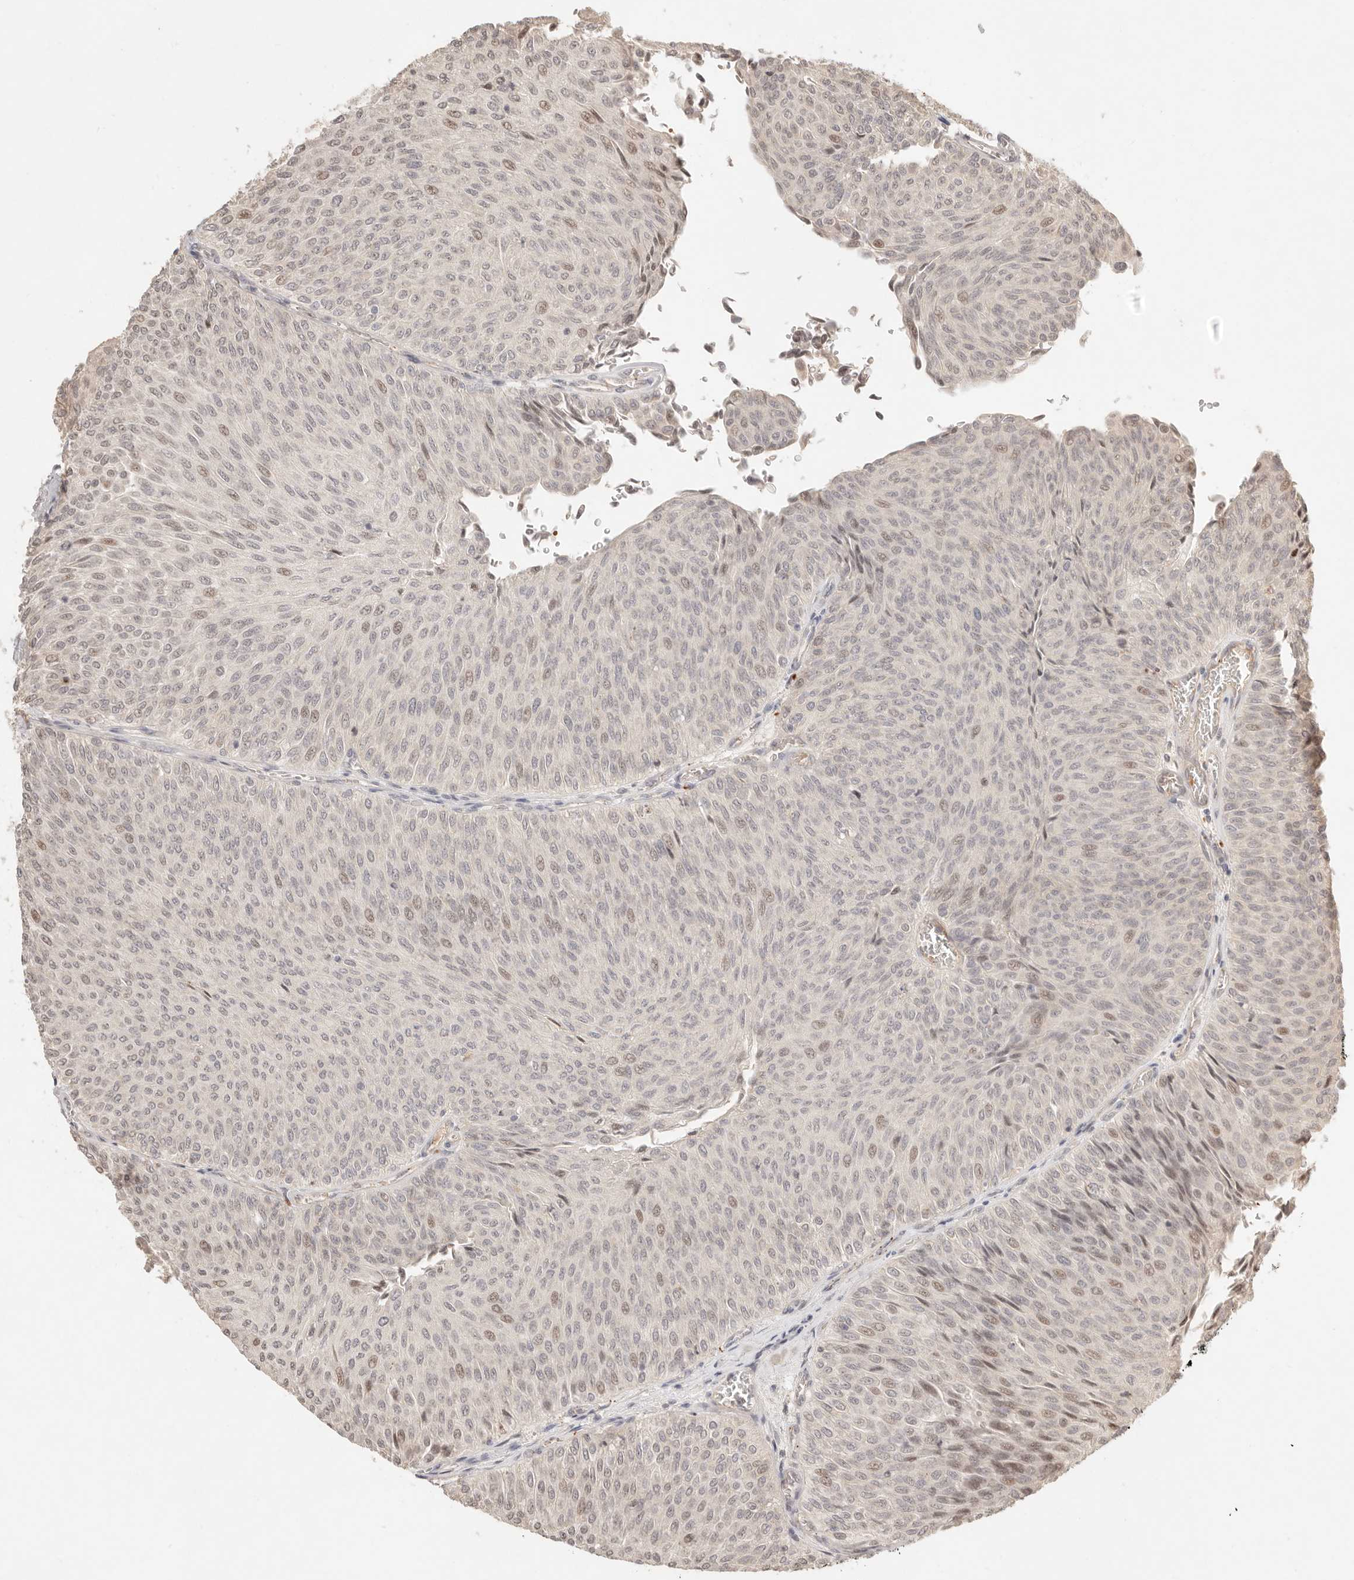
{"staining": {"intensity": "weak", "quantity": ">75%", "location": "nuclear"}, "tissue": "urothelial cancer", "cell_type": "Tumor cells", "image_type": "cancer", "snomed": [{"axis": "morphology", "description": "Urothelial carcinoma, Low grade"}, {"axis": "topography", "description": "Urinary bladder"}], "caption": "Immunohistochemical staining of human urothelial carcinoma (low-grade) demonstrates weak nuclear protein staining in approximately >75% of tumor cells.", "gene": "MEP1A", "patient": {"sex": "male", "age": 78}}